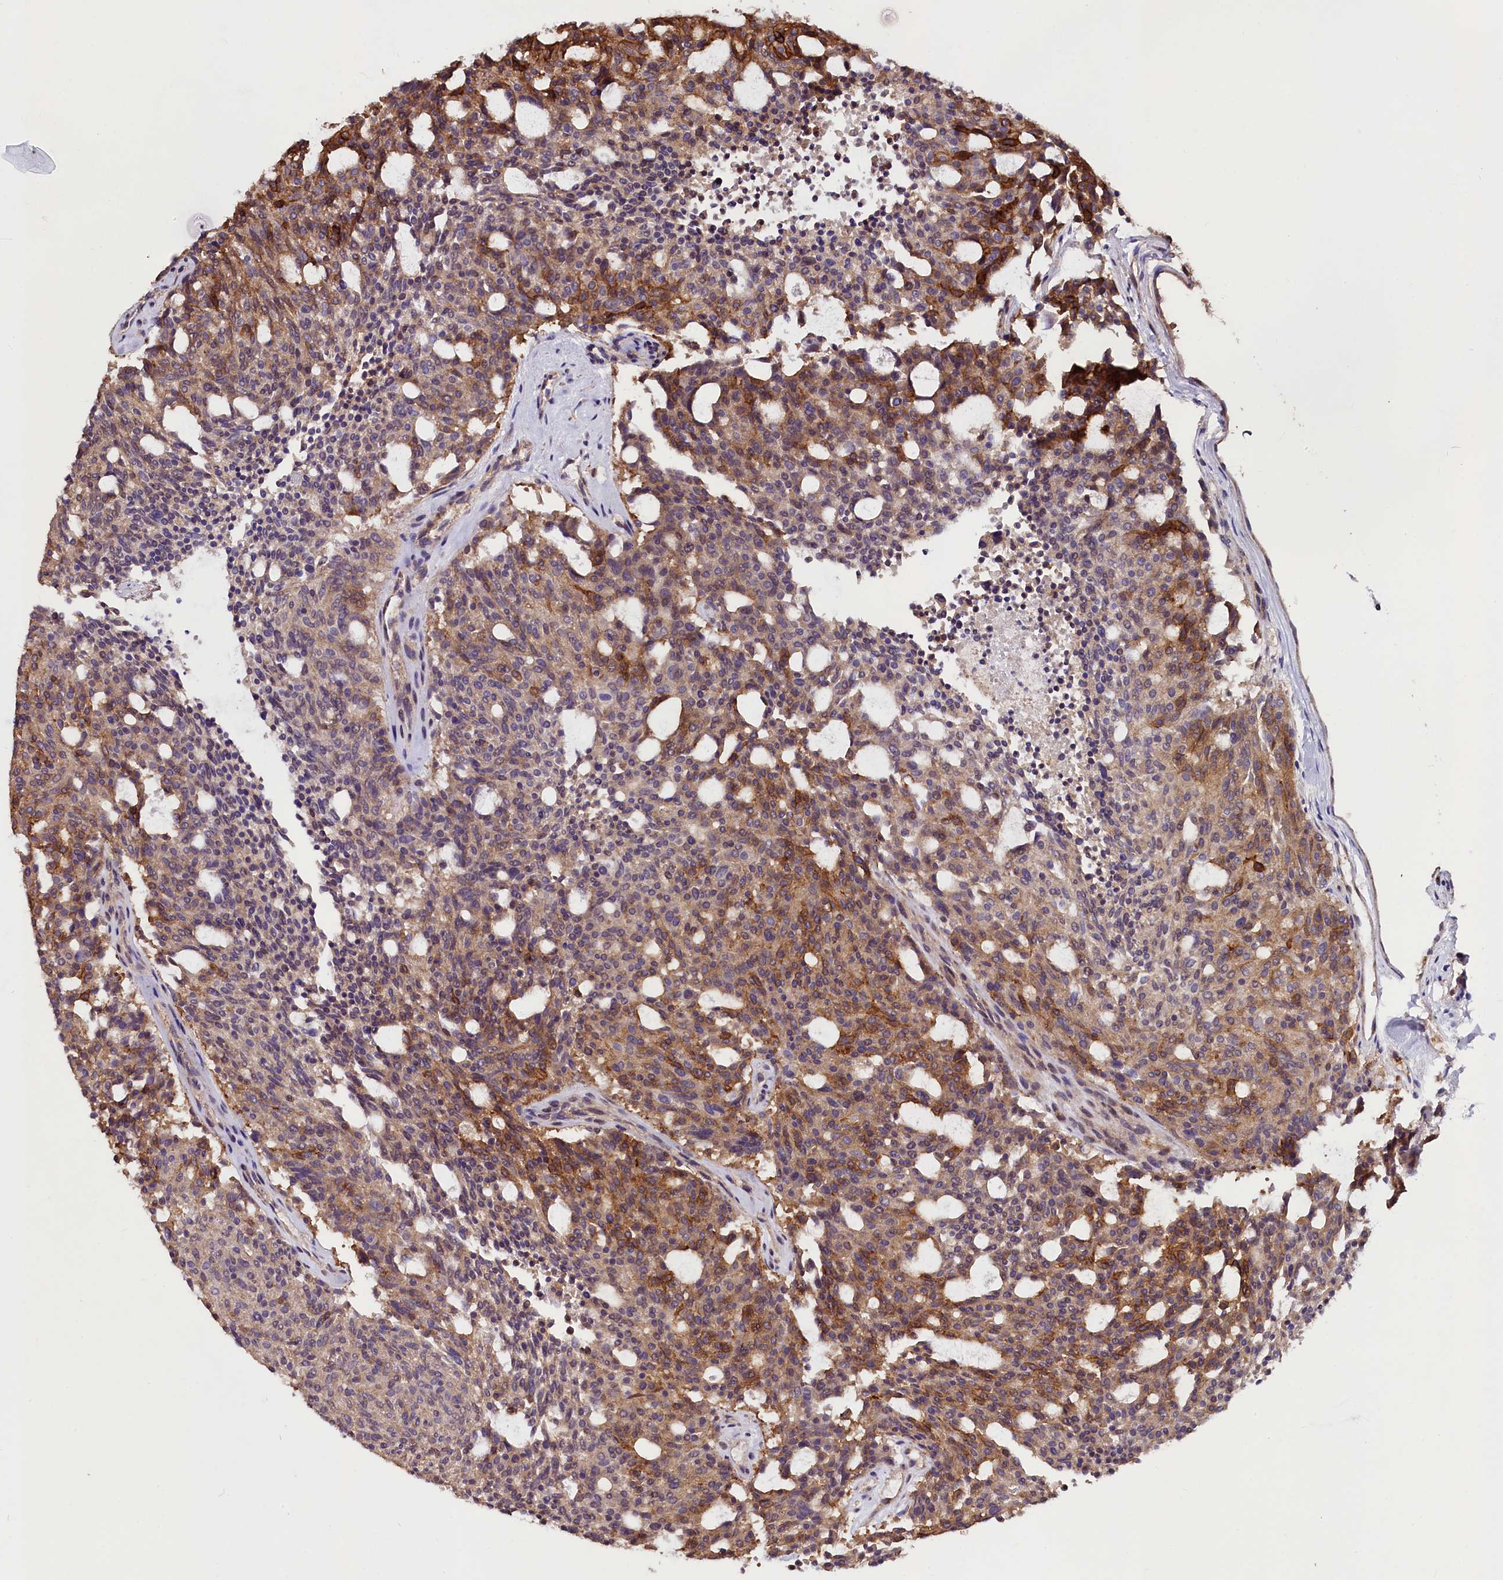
{"staining": {"intensity": "moderate", "quantity": ">75%", "location": "cytoplasmic/membranous"}, "tissue": "carcinoid", "cell_type": "Tumor cells", "image_type": "cancer", "snomed": [{"axis": "morphology", "description": "Carcinoid, malignant, NOS"}, {"axis": "topography", "description": "Pancreas"}], "caption": "A brown stain labels moderate cytoplasmic/membranous staining of a protein in human malignant carcinoid tumor cells.", "gene": "PALM", "patient": {"sex": "female", "age": 54}}